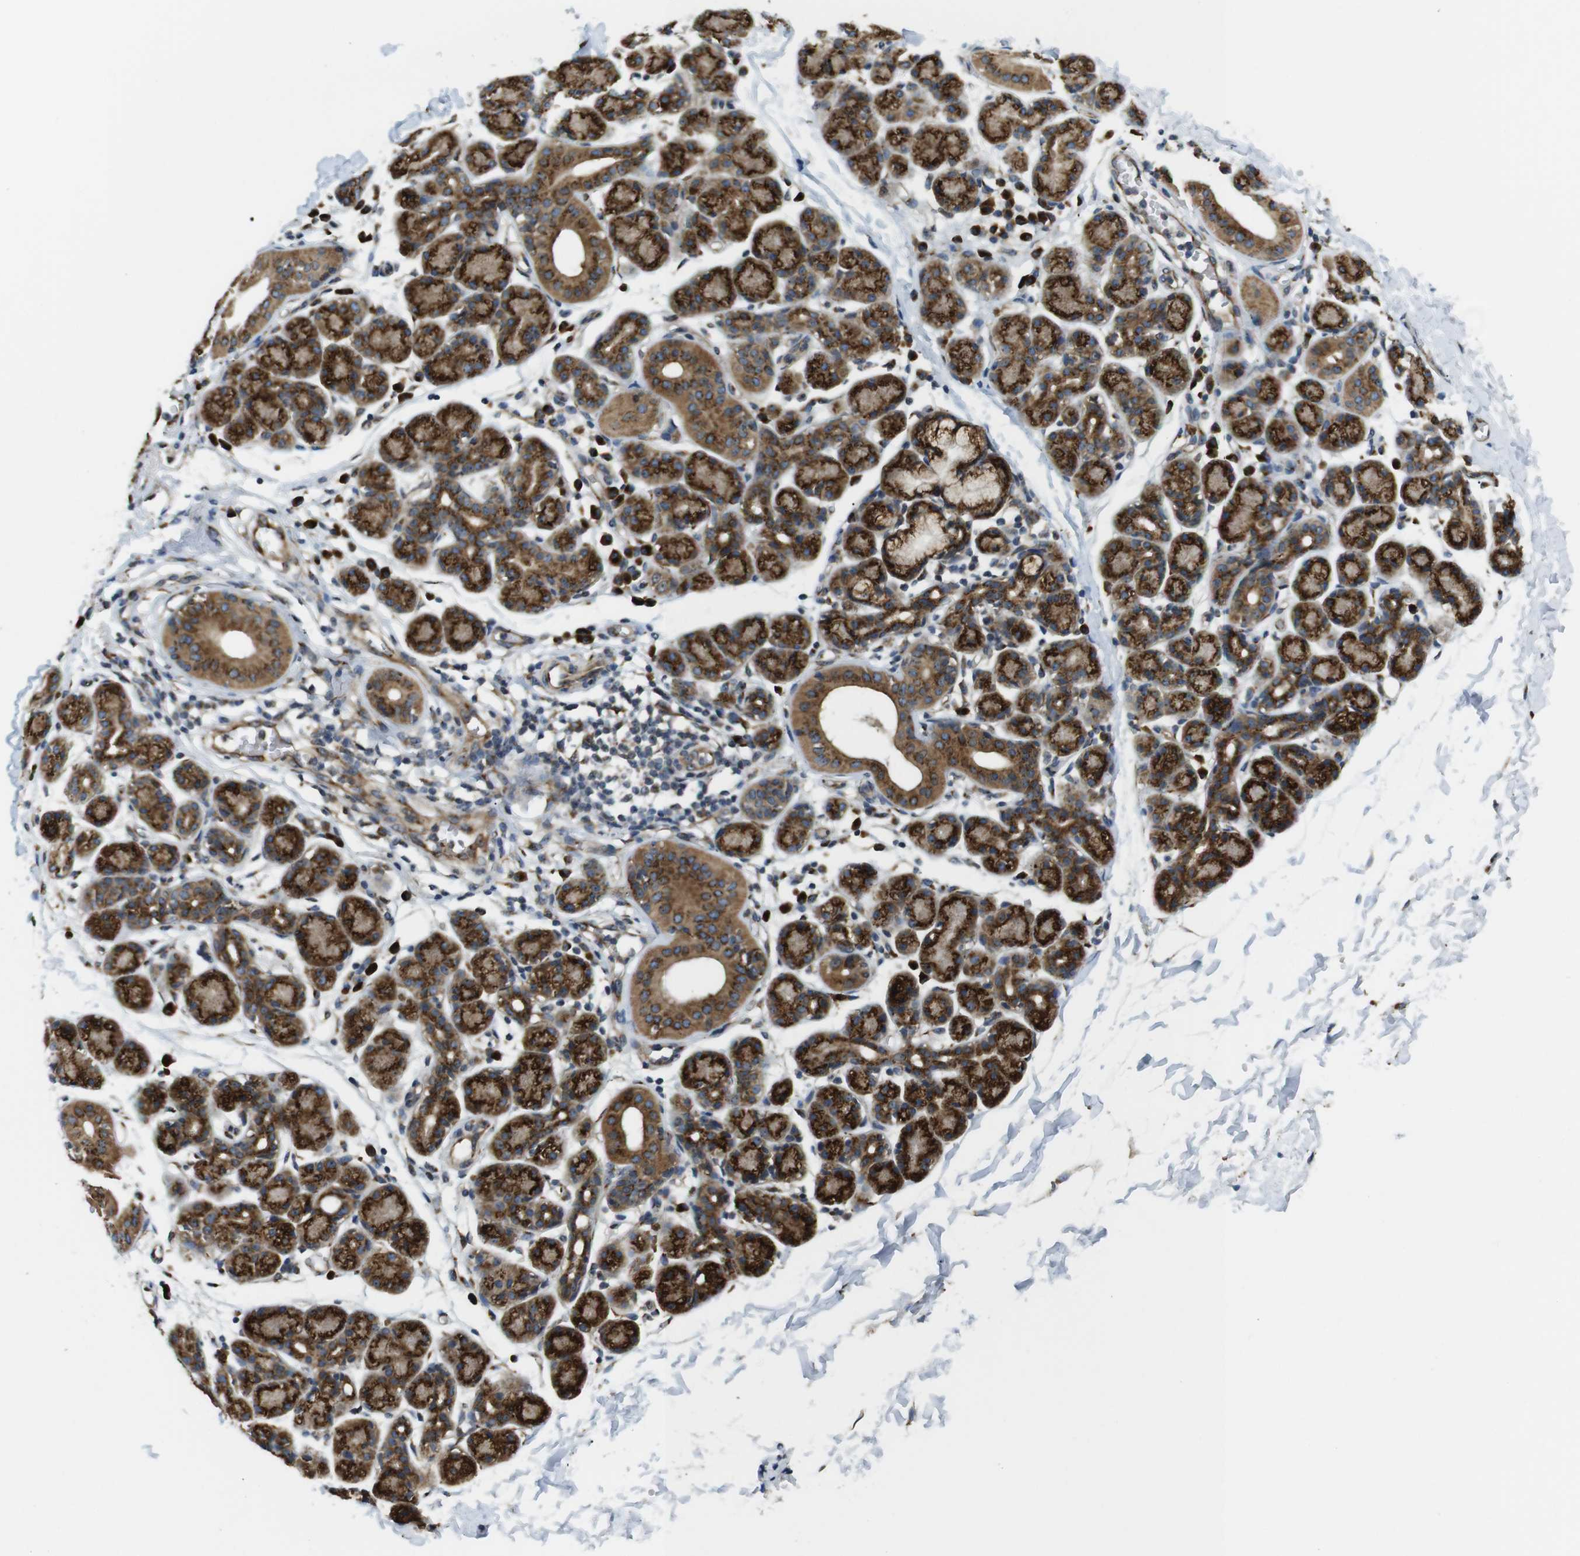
{"staining": {"intensity": "strong", "quantity": ">75%", "location": "cytoplasmic/membranous"}, "tissue": "salivary gland", "cell_type": "Glandular cells", "image_type": "normal", "snomed": [{"axis": "morphology", "description": "Normal tissue, NOS"}, {"axis": "morphology", "description": "Inflammation, NOS"}, {"axis": "topography", "description": "Lymph node"}, {"axis": "topography", "description": "Salivary gland"}], "caption": "Immunohistochemistry (IHC) staining of benign salivary gland, which displays high levels of strong cytoplasmic/membranous positivity in about >75% of glandular cells indicating strong cytoplasmic/membranous protein expression. The staining was performed using DAB (brown) for protein detection and nuclei were counterstained in hematoxylin (blue).", "gene": "TMEM143", "patient": {"sex": "male", "age": 3}}